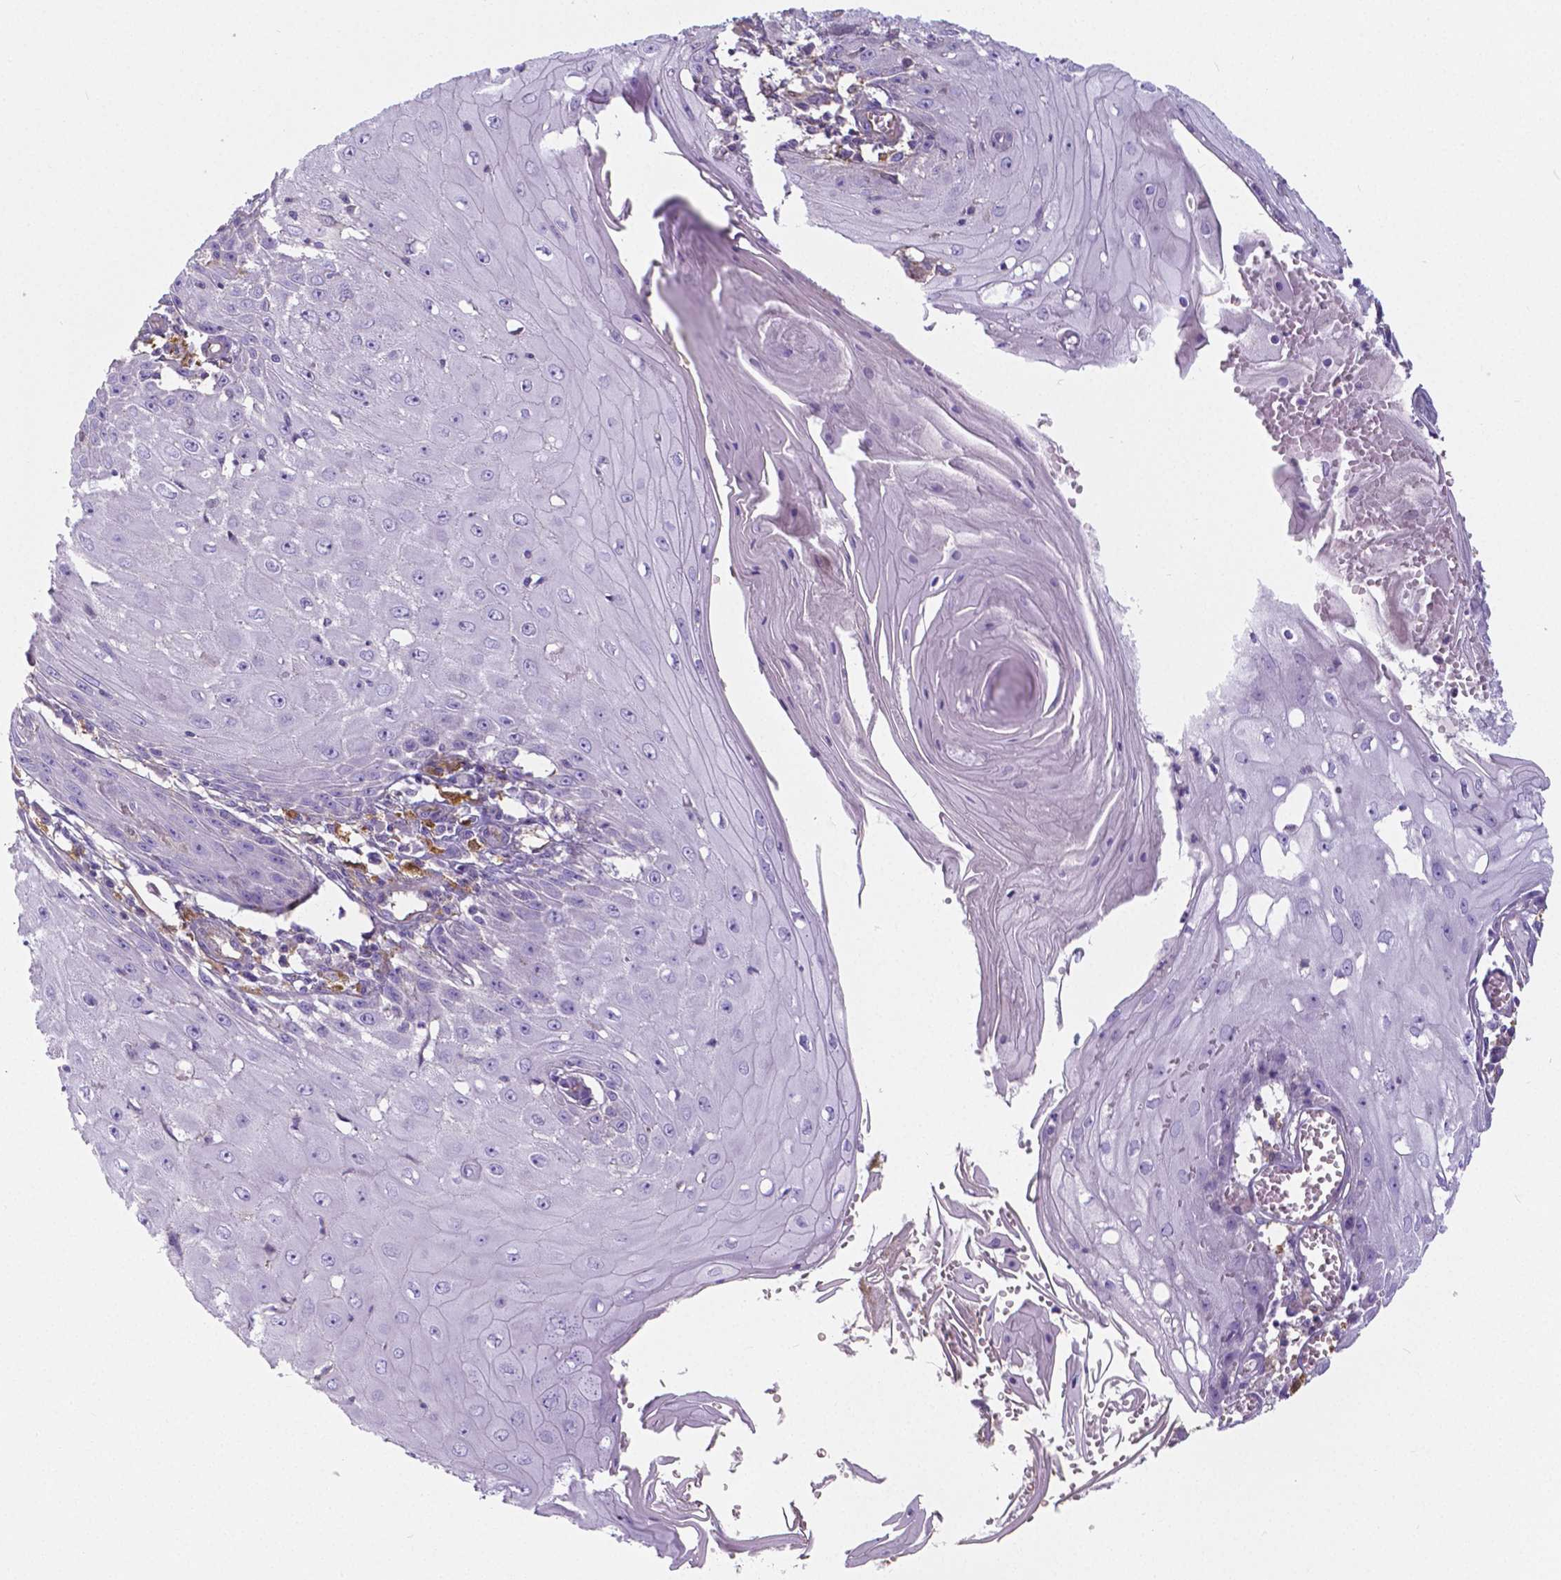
{"staining": {"intensity": "negative", "quantity": "none", "location": "none"}, "tissue": "skin cancer", "cell_type": "Tumor cells", "image_type": "cancer", "snomed": [{"axis": "morphology", "description": "Squamous cell carcinoma, NOS"}, {"axis": "topography", "description": "Skin"}], "caption": "A micrograph of skin cancer stained for a protein demonstrates no brown staining in tumor cells. The staining was performed using DAB to visualize the protein expression in brown, while the nuclei were stained in blue with hematoxylin (Magnification: 20x).", "gene": "CRMP1", "patient": {"sex": "female", "age": 73}}